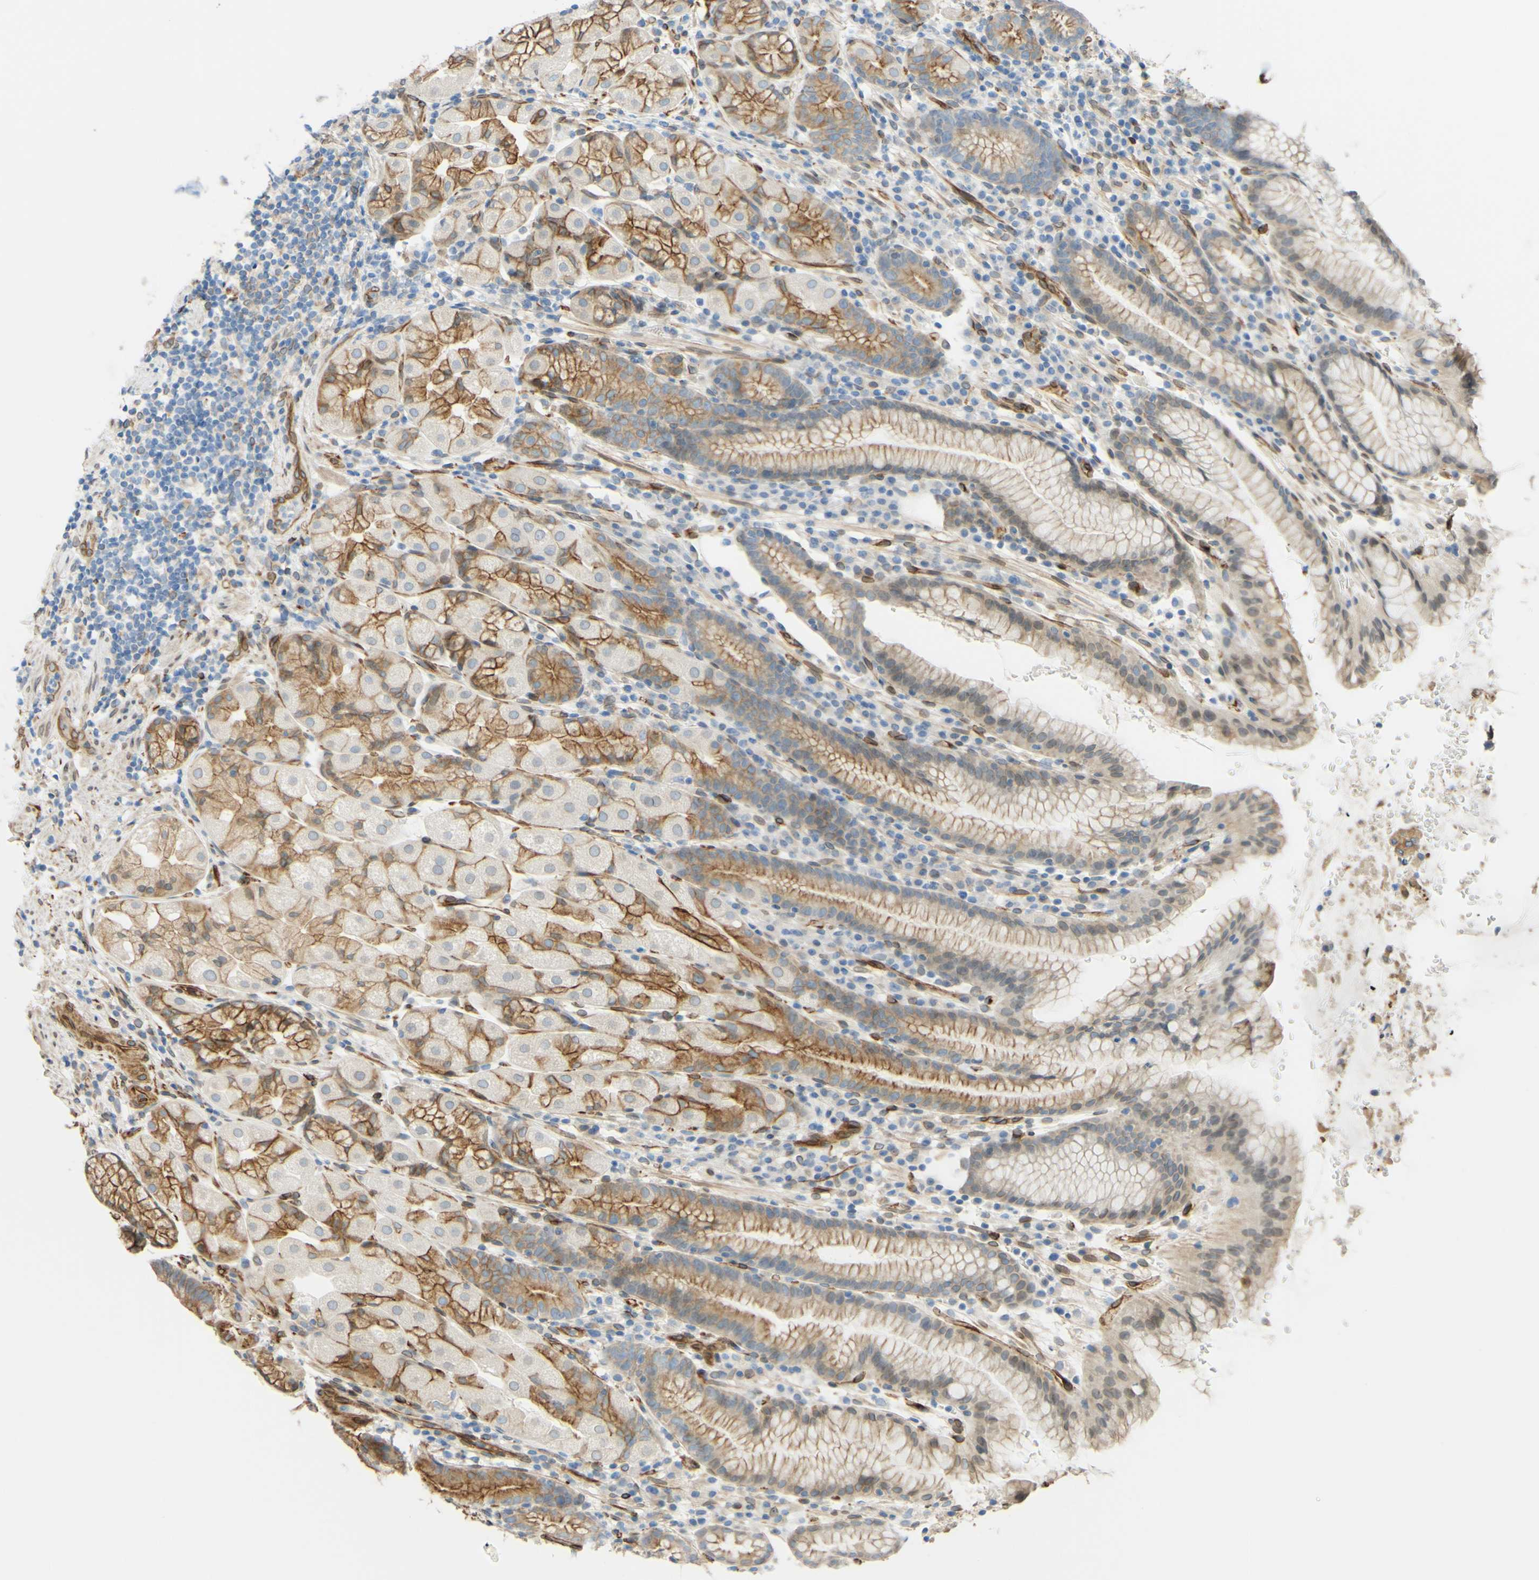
{"staining": {"intensity": "moderate", "quantity": "25%-75%", "location": "cytoplasmic/membranous,nuclear"}, "tissue": "stomach", "cell_type": "Glandular cells", "image_type": "normal", "snomed": [{"axis": "morphology", "description": "Normal tissue, NOS"}, {"axis": "topography", "description": "Stomach, lower"}], "caption": "A high-resolution image shows IHC staining of normal stomach, which displays moderate cytoplasmic/membranous,nuclear staining in approximately 25%-75% of glandular cells.", "gene": "ENDOD1", "patient": {"sex": "male", "age": 52}}